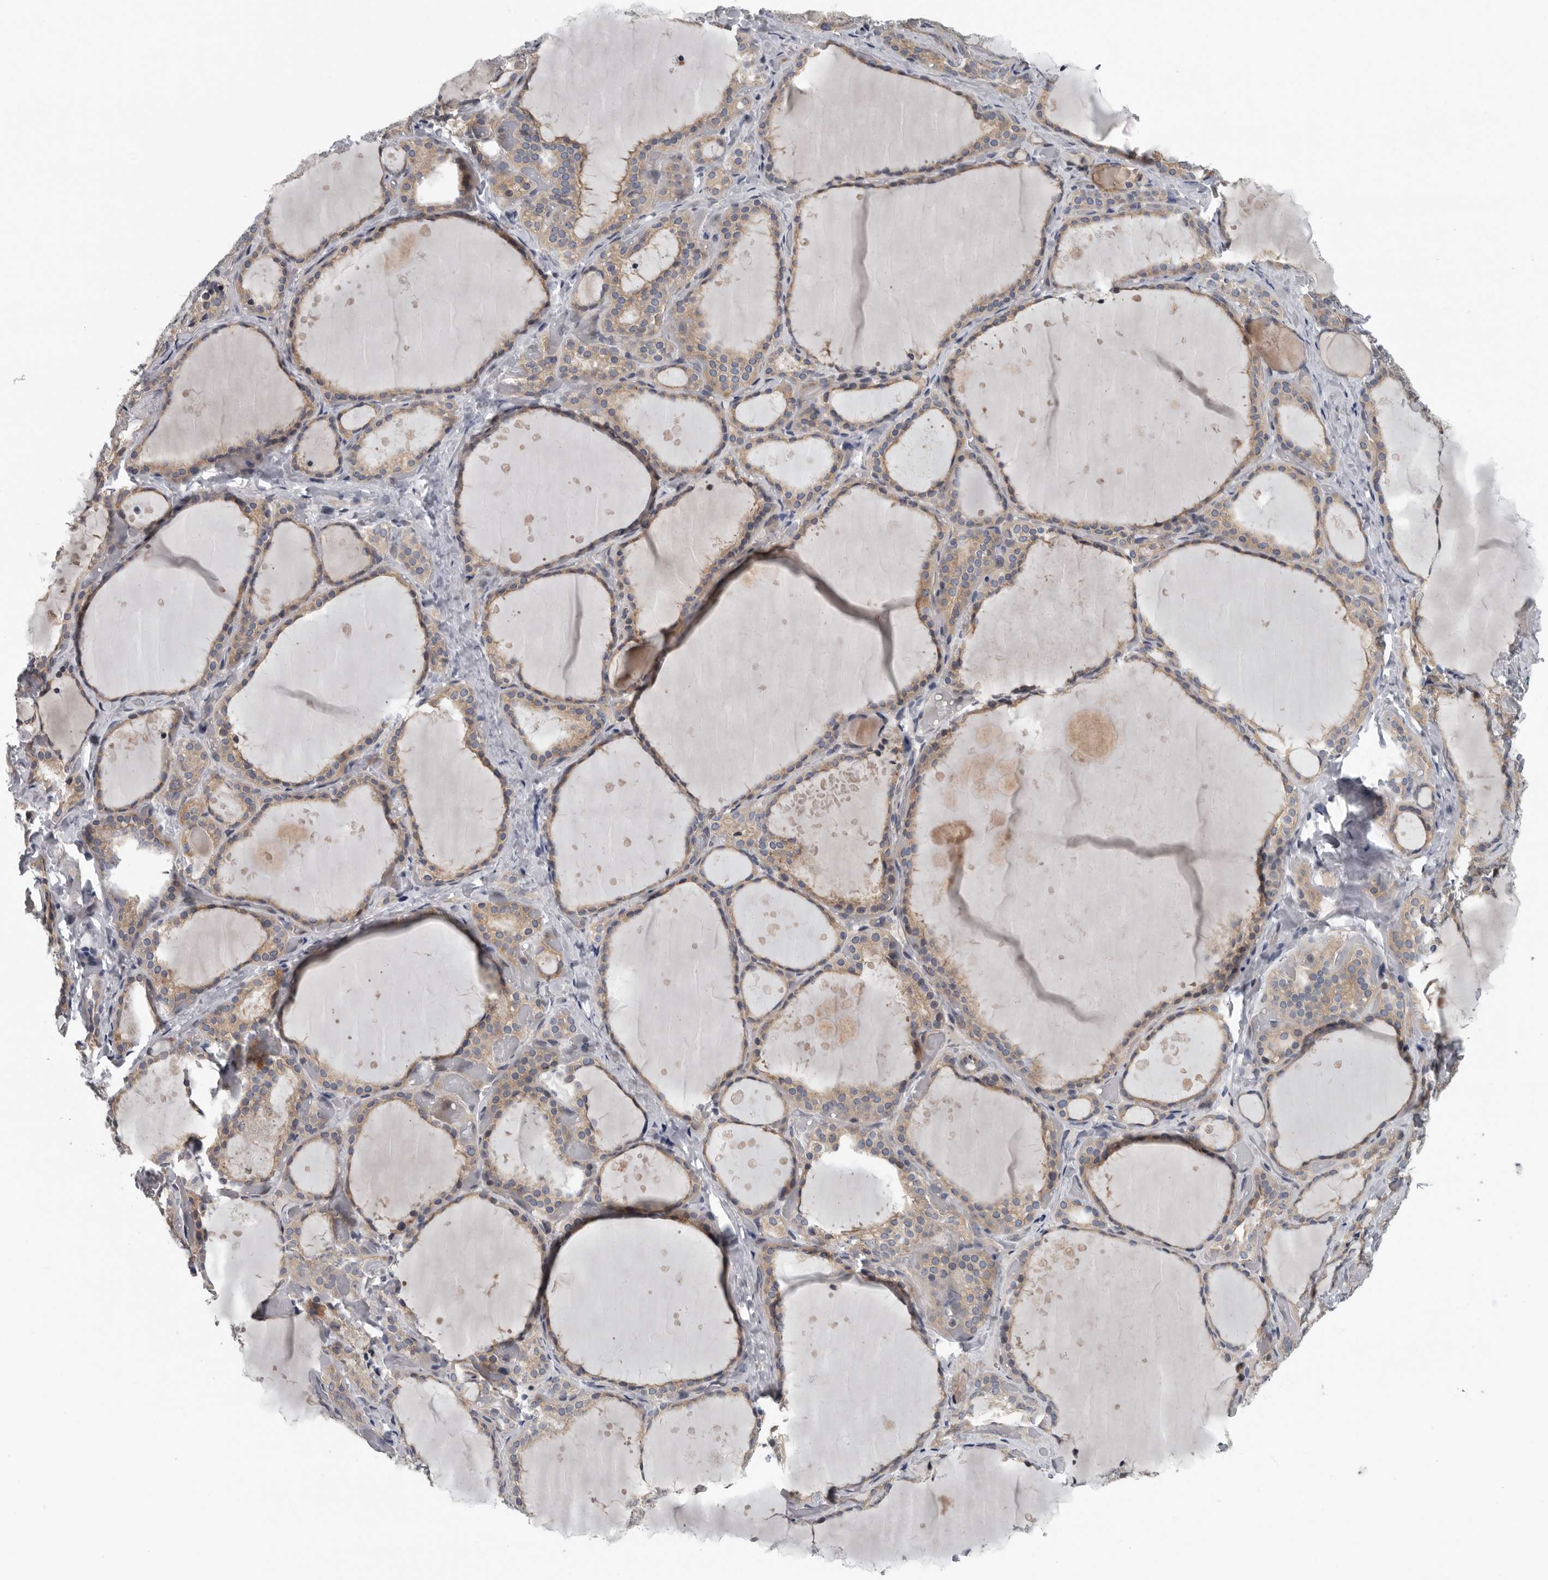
{"staining": {"intensity": "moderate", "quantity": ">75%", "location": "cytoplasmic/membranous"}, "tissue": "thyroid gland", "cell_type": "Glandular cells", "image_type": "normal", "snomed": [{"axis": "morphology", "description": "Normal tissue, NOS"}, {"axis": "topography", "description": "Thyroid gland"}], "caption": "Immunohistochemistry (IHC) histopathology image of benign human thyroid gland stained for a protein (brown), which displays medium levels of moderate cytoplasmic/membranous positivity in approximately >75% of glandular cells.", "gene": "TMEM199", "patient": {"sex": "female", "age": 44}}